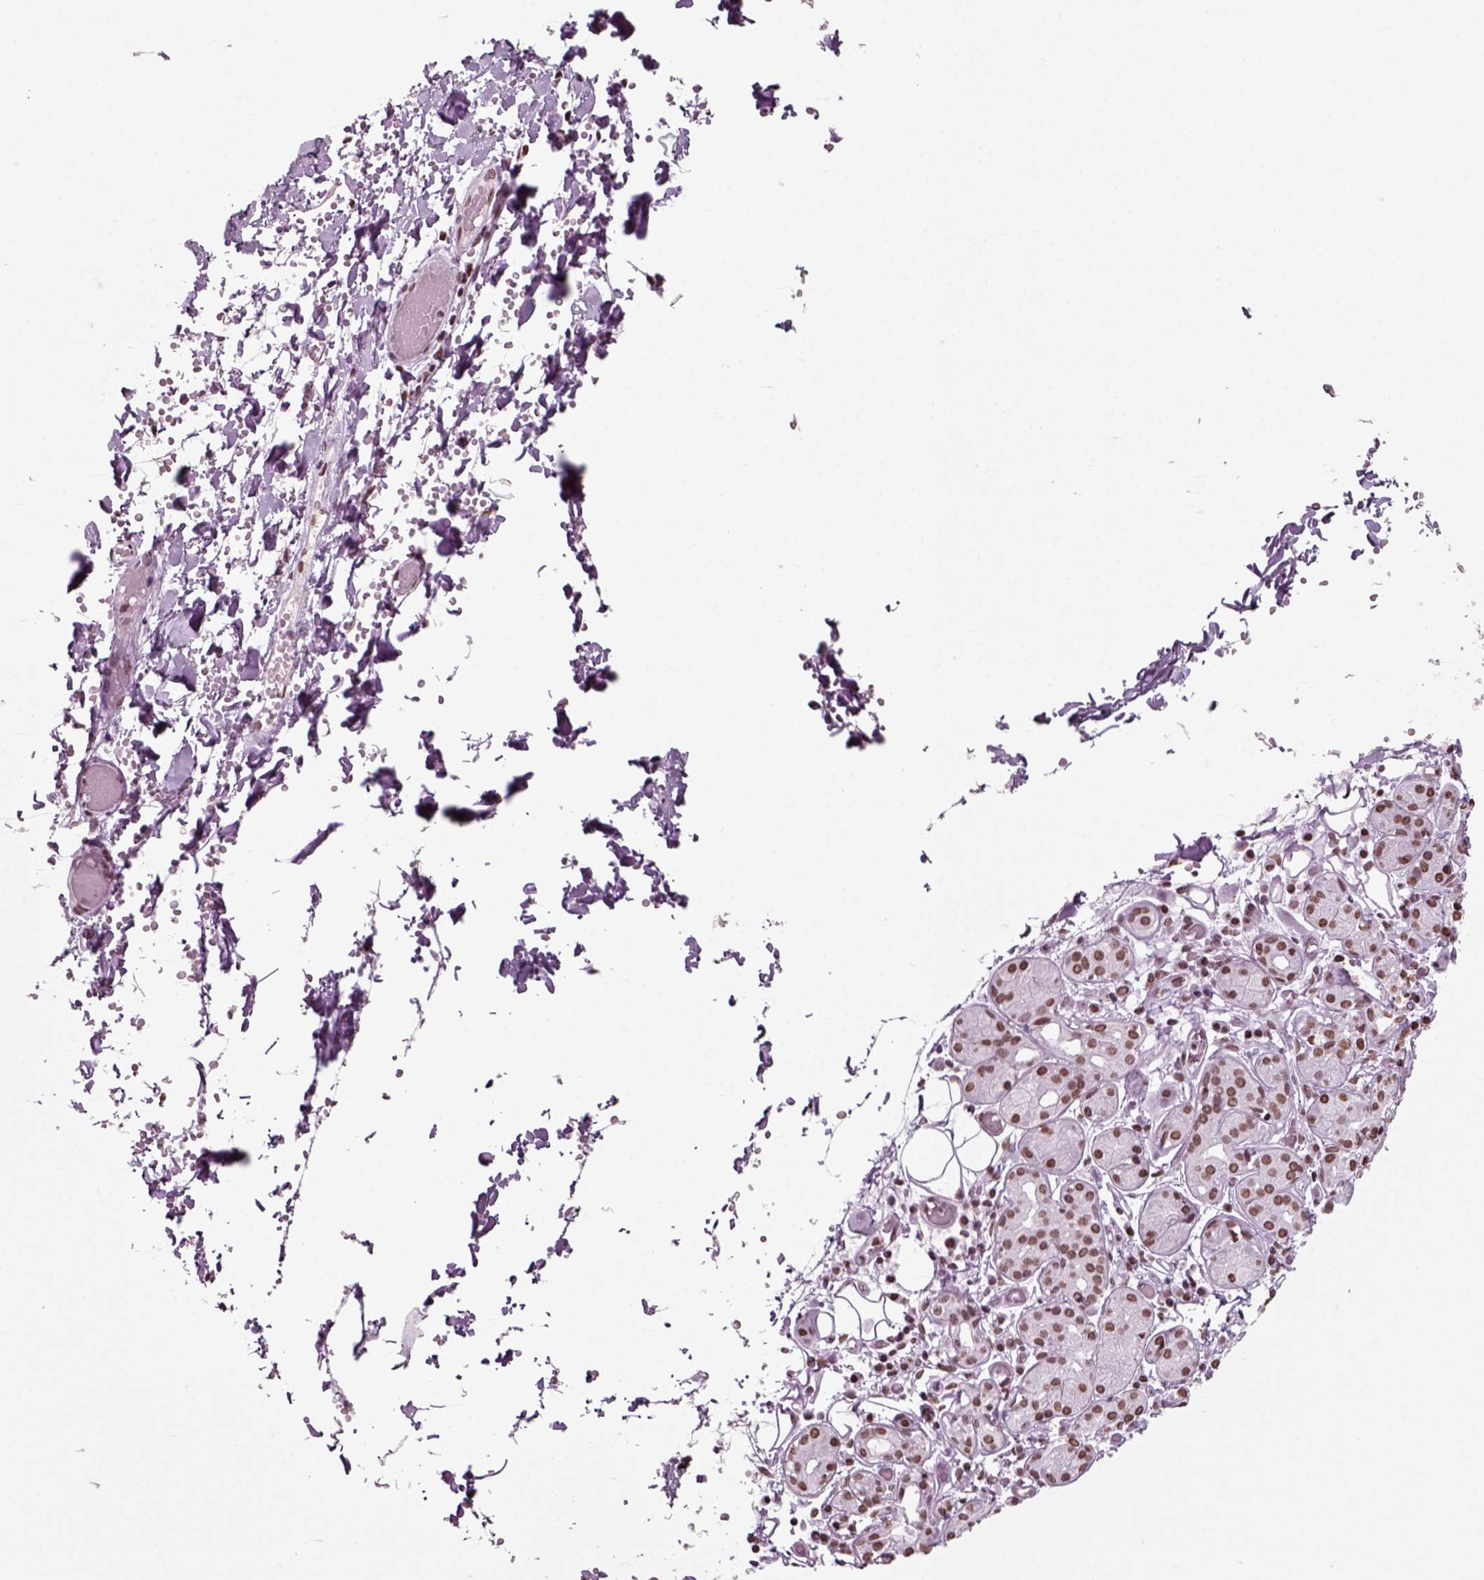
{"staining": {"intensity": "moderate", "quantity": "25%-75%", "location": "nuclear"}, "tissue": "salivary gland", "cell_type": "Glandular cells", "image_type": "normal", "snomed": [{"axis": "morphology", "description": "Normal tissue, NOS"}, {"axis": "topography", "description": "Salivary gland"}, {"axis": "topography", "description": "Peripheral nerve tissue"}], "caption": "Immunohistochemistry of benign human salivary gland demonstrates medium levels of moderate nuclear positivity in approximately 25%-75% of glandular cells.", "gene": "POLR1H", "patient": {"sex": "male", "age": 71}}